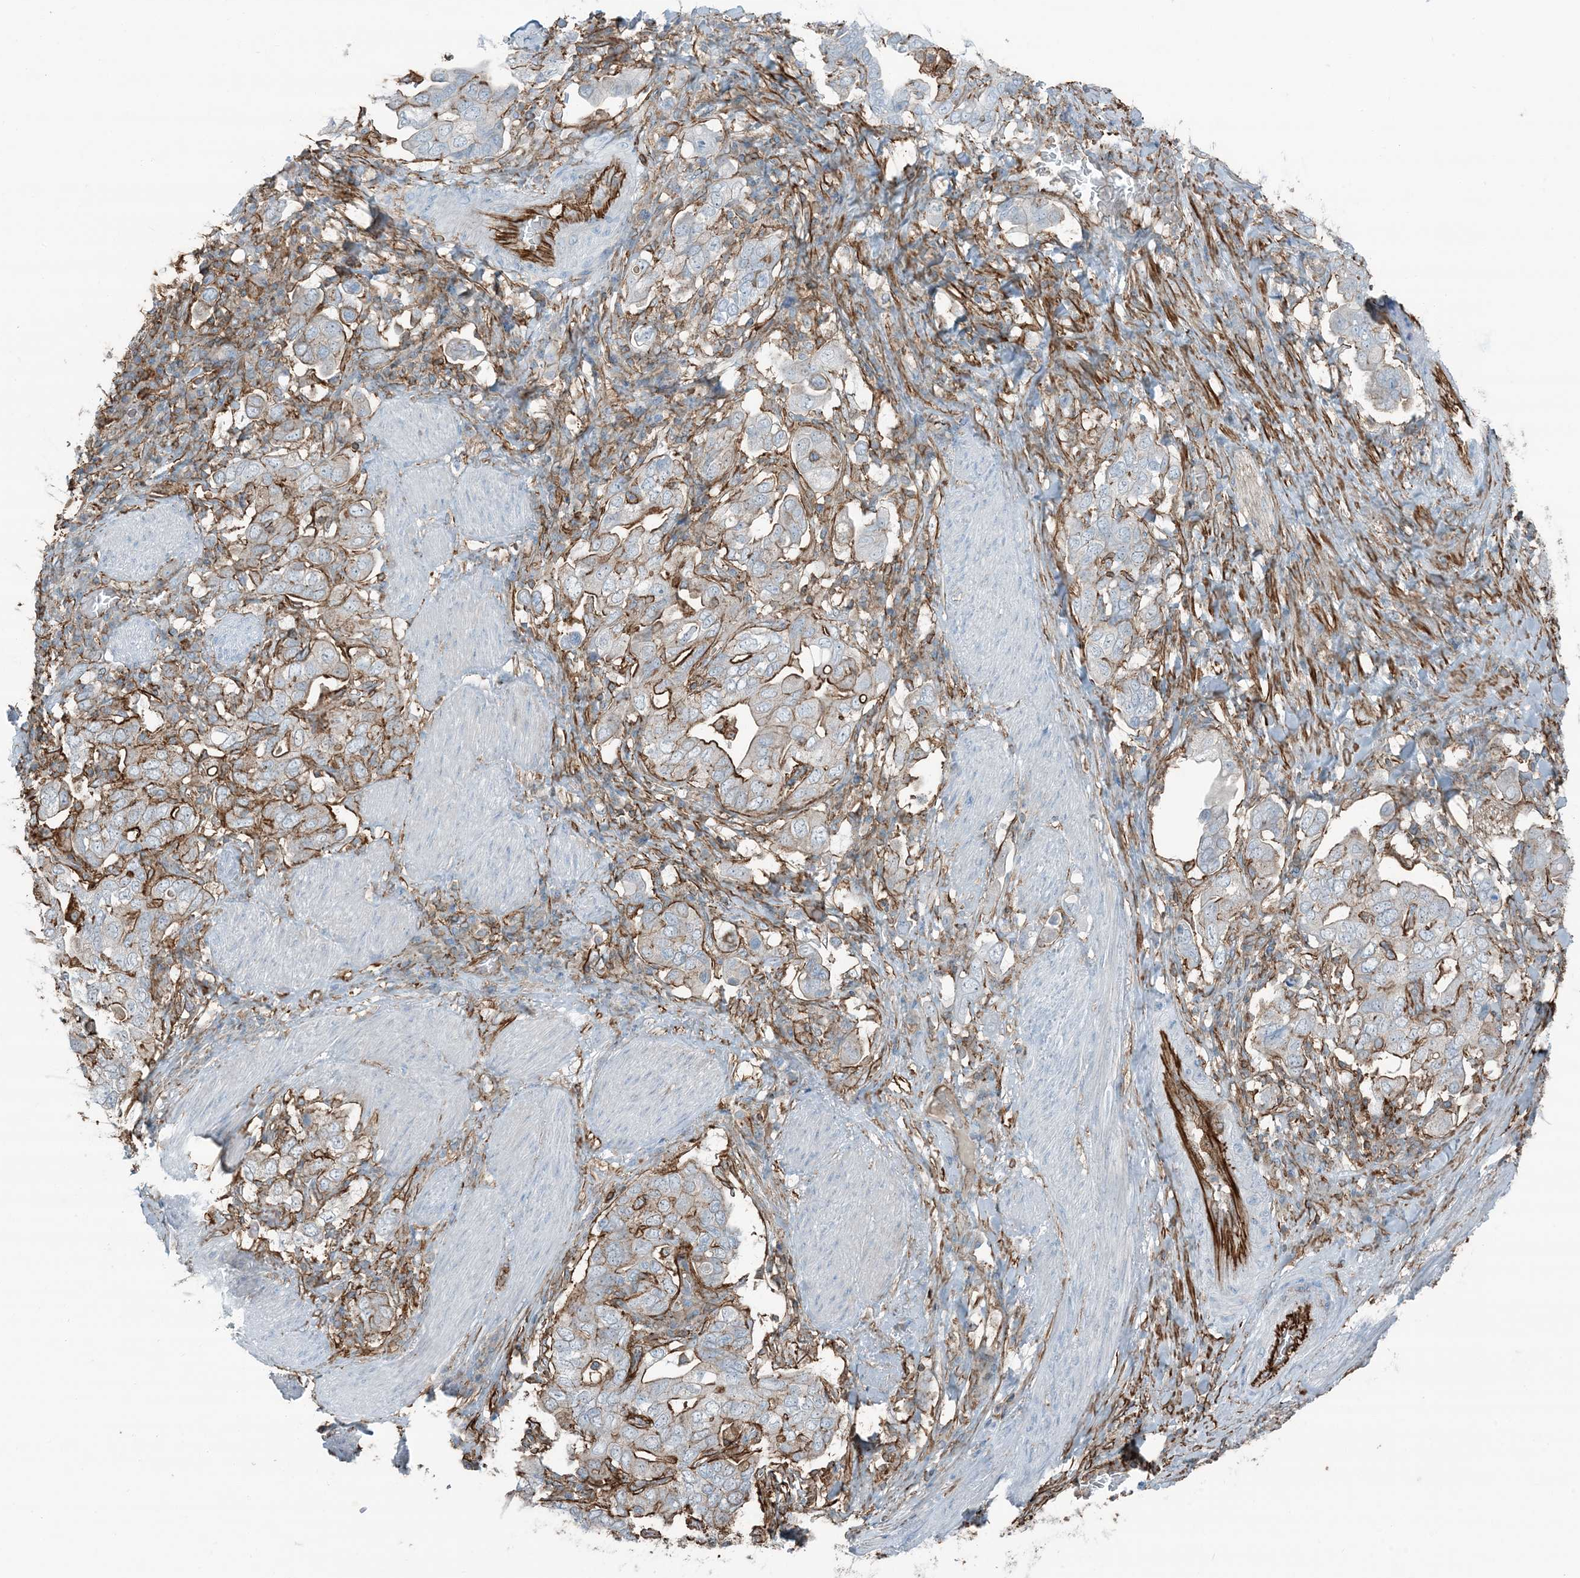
{"staining": {"intensity": "moderate", "quantity": "25%-75%", "location": "cytoplasmic/membranous"}, "tissue": "stomach cancer", "cell_type": "Tumor cells", "image_type": "cancer", "snomed": [{"axis": "morphology", "description": "Adenocarcinoma, NOS"}, {"axis": "topography", "description": "Stomach, upper"}], "caption": "Protein expression by IHC demonstrates moderate cytoplasmic/membranous positivity in approximately 25%-75% of tumor cells in adenocarcinoma (stomach). (Stains: DAB (3,3'-diaminobenzidine) in brown, nuclei in blue, Microscopy: brightfield microscopy at high magnification).", "gene": "APOBEC3C", "patient": {"sex": "male", "age": 62}}